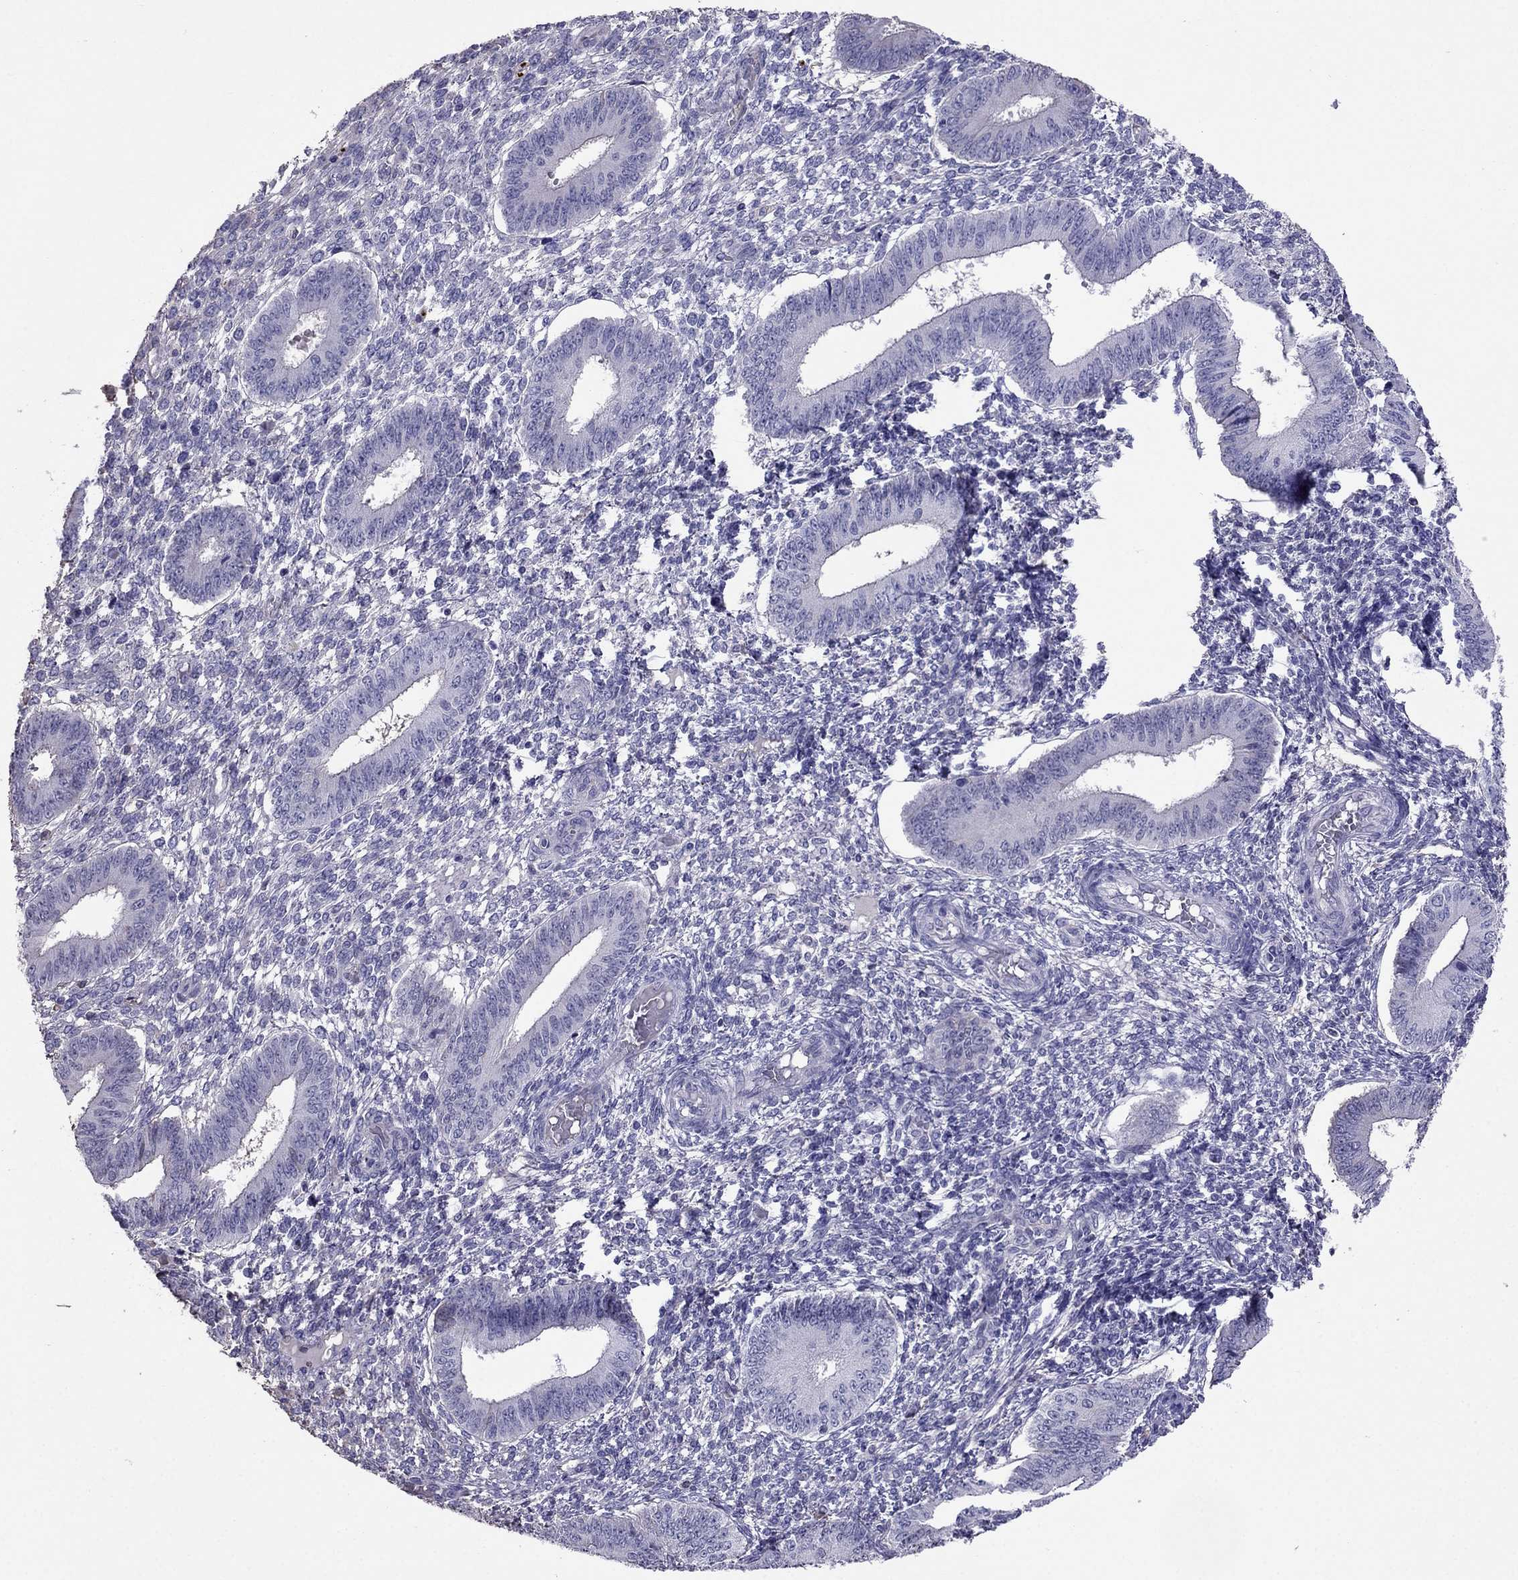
{"staining": {"intensity": "negative", "quantity": "none", "location": "none"}, "tissue": "endometrium", "cell_type": "Cells in endometrial stroma", "image_type": "normal", "snomed": [{"axis": "morphology", "description": "Normal tissue, NOS"}, {"axis": "topography", "description": "Endometrium"}], "caption": "High power microscopy image of an immunohistochemistry (IHC) image of unremarkable endometrium, revealing no significant positivity in cells in endometrial stroma.", "gene": "TBC1D21", "patient": {"sex": "female", "age": 42}}